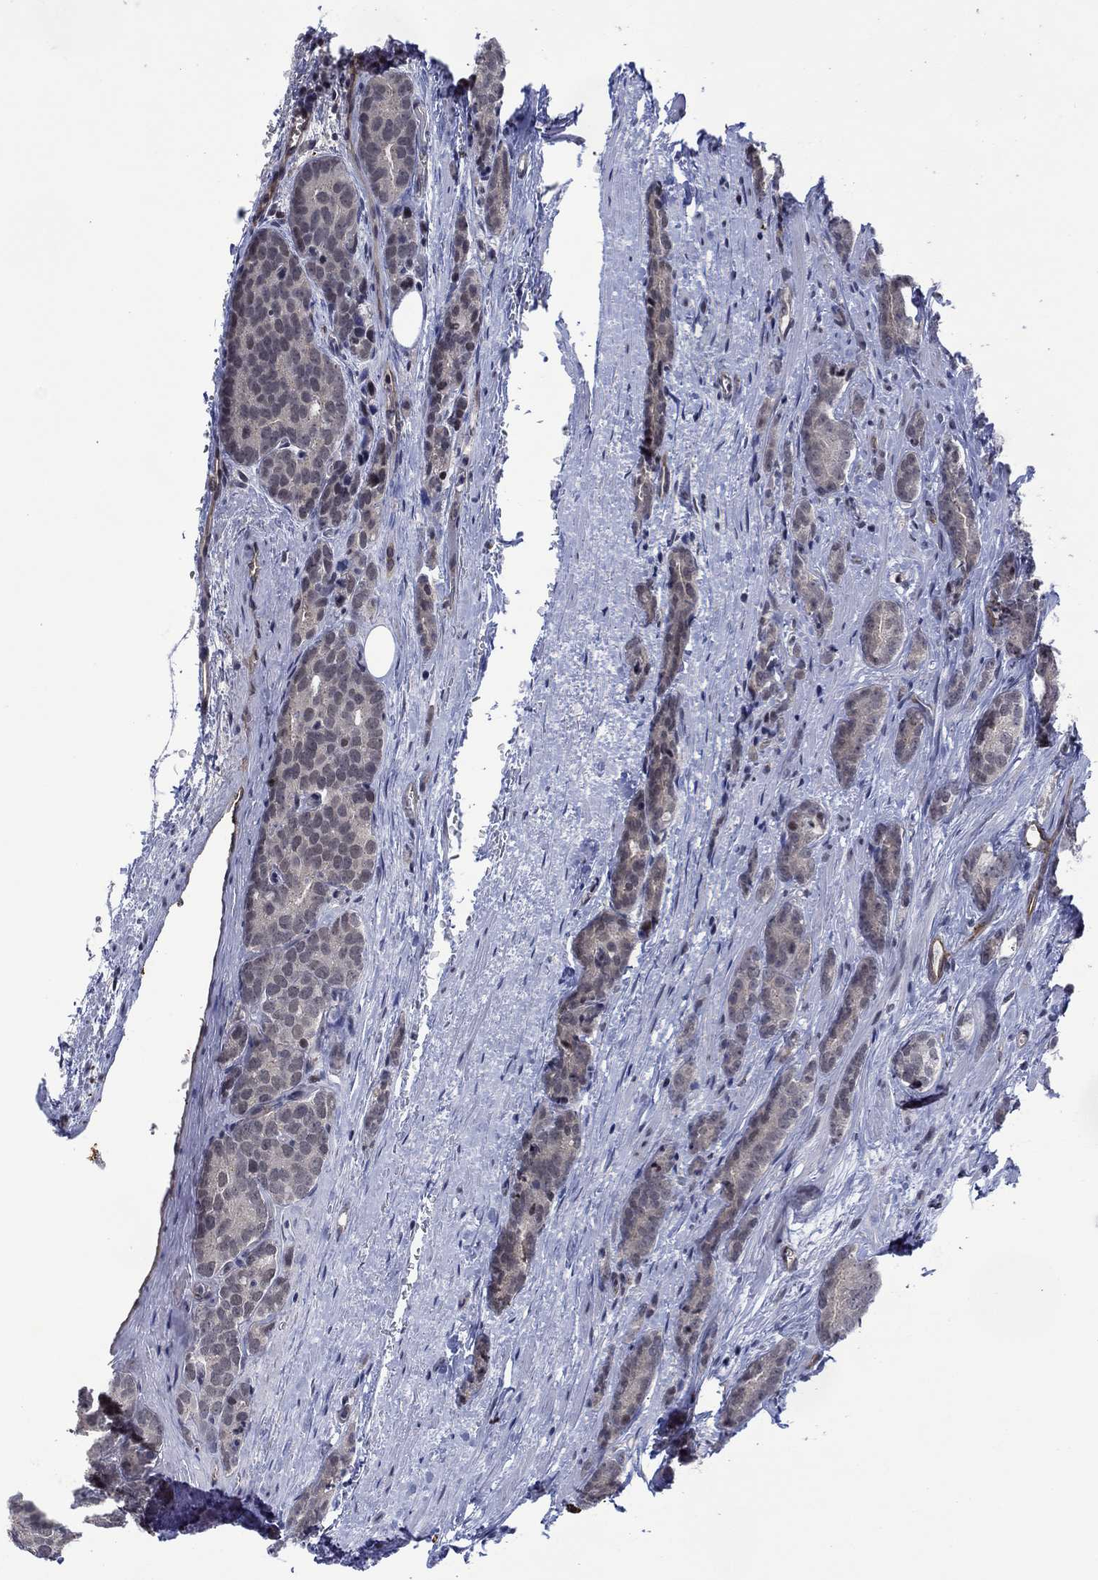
{"staining": {"intensity": "negative", "quantity": "none", "location": "none"}, "tissue": "prostate cancer", "cell_type": "Tumor cells", "image_type": "cancer", "snomed": [{"axis": "morphology", "description": "Adenocarcinoma, NOS"}, {"axis": "topography", "description": "Prostate"}], "caption": "Protein analysis of adenocarcinoma (prostate) displays no significant expression in tumor cells. The staining is performed using DAB brown chromogen with nuclei counter-stained in using hematoxylin.", "gene": "DPP4", "patient": {"sex": "male", "age": 71}}